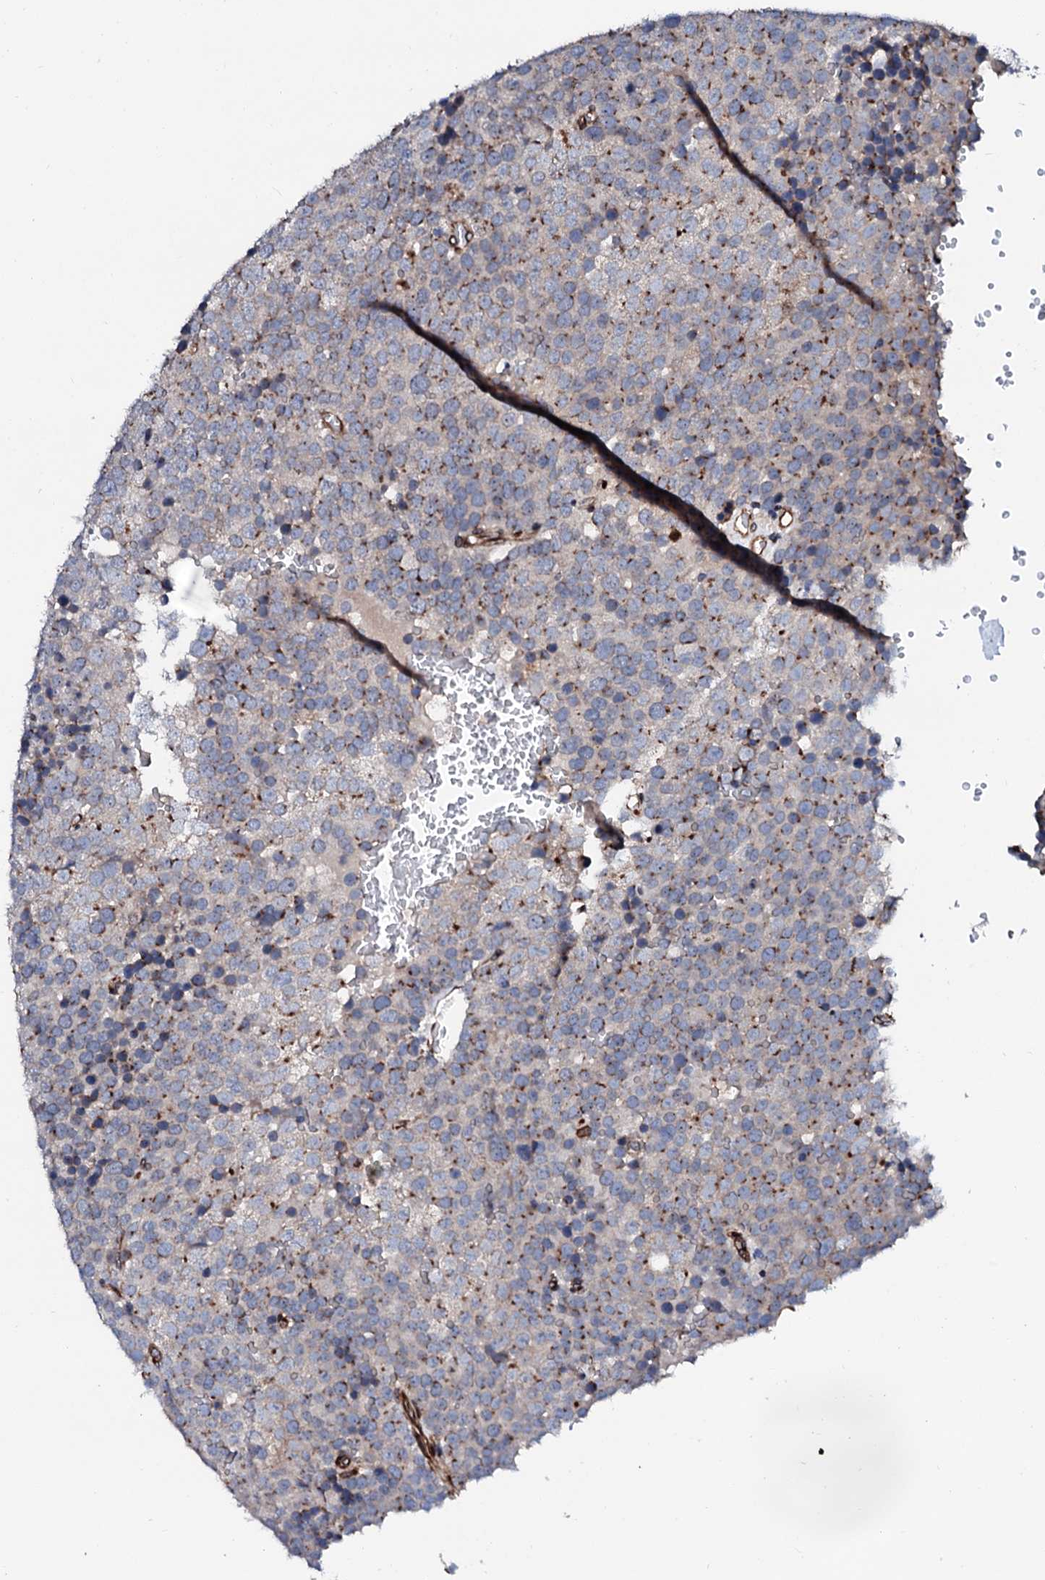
{"staining": {"intensity": "moderate", "quantity": "25%-75%", "location": "cytoplasmic/membranous"}, "tissue": "testis cancer", "cell_type": "Tumor cells", "image_type": "cancer", "snomed": [{"axis": "morphology", "description": "Seminoma, NOS"}, {"axis": "topography", "description": "Testis"}], "caption": "Seminoma (testis) stained with a brown dye displays moderate cytoplasmic/membranous positive positivity in about 25%-75% of tumor cells.", "gene": "TMCO3", "patient": {"sex": "male", "age": 71}}